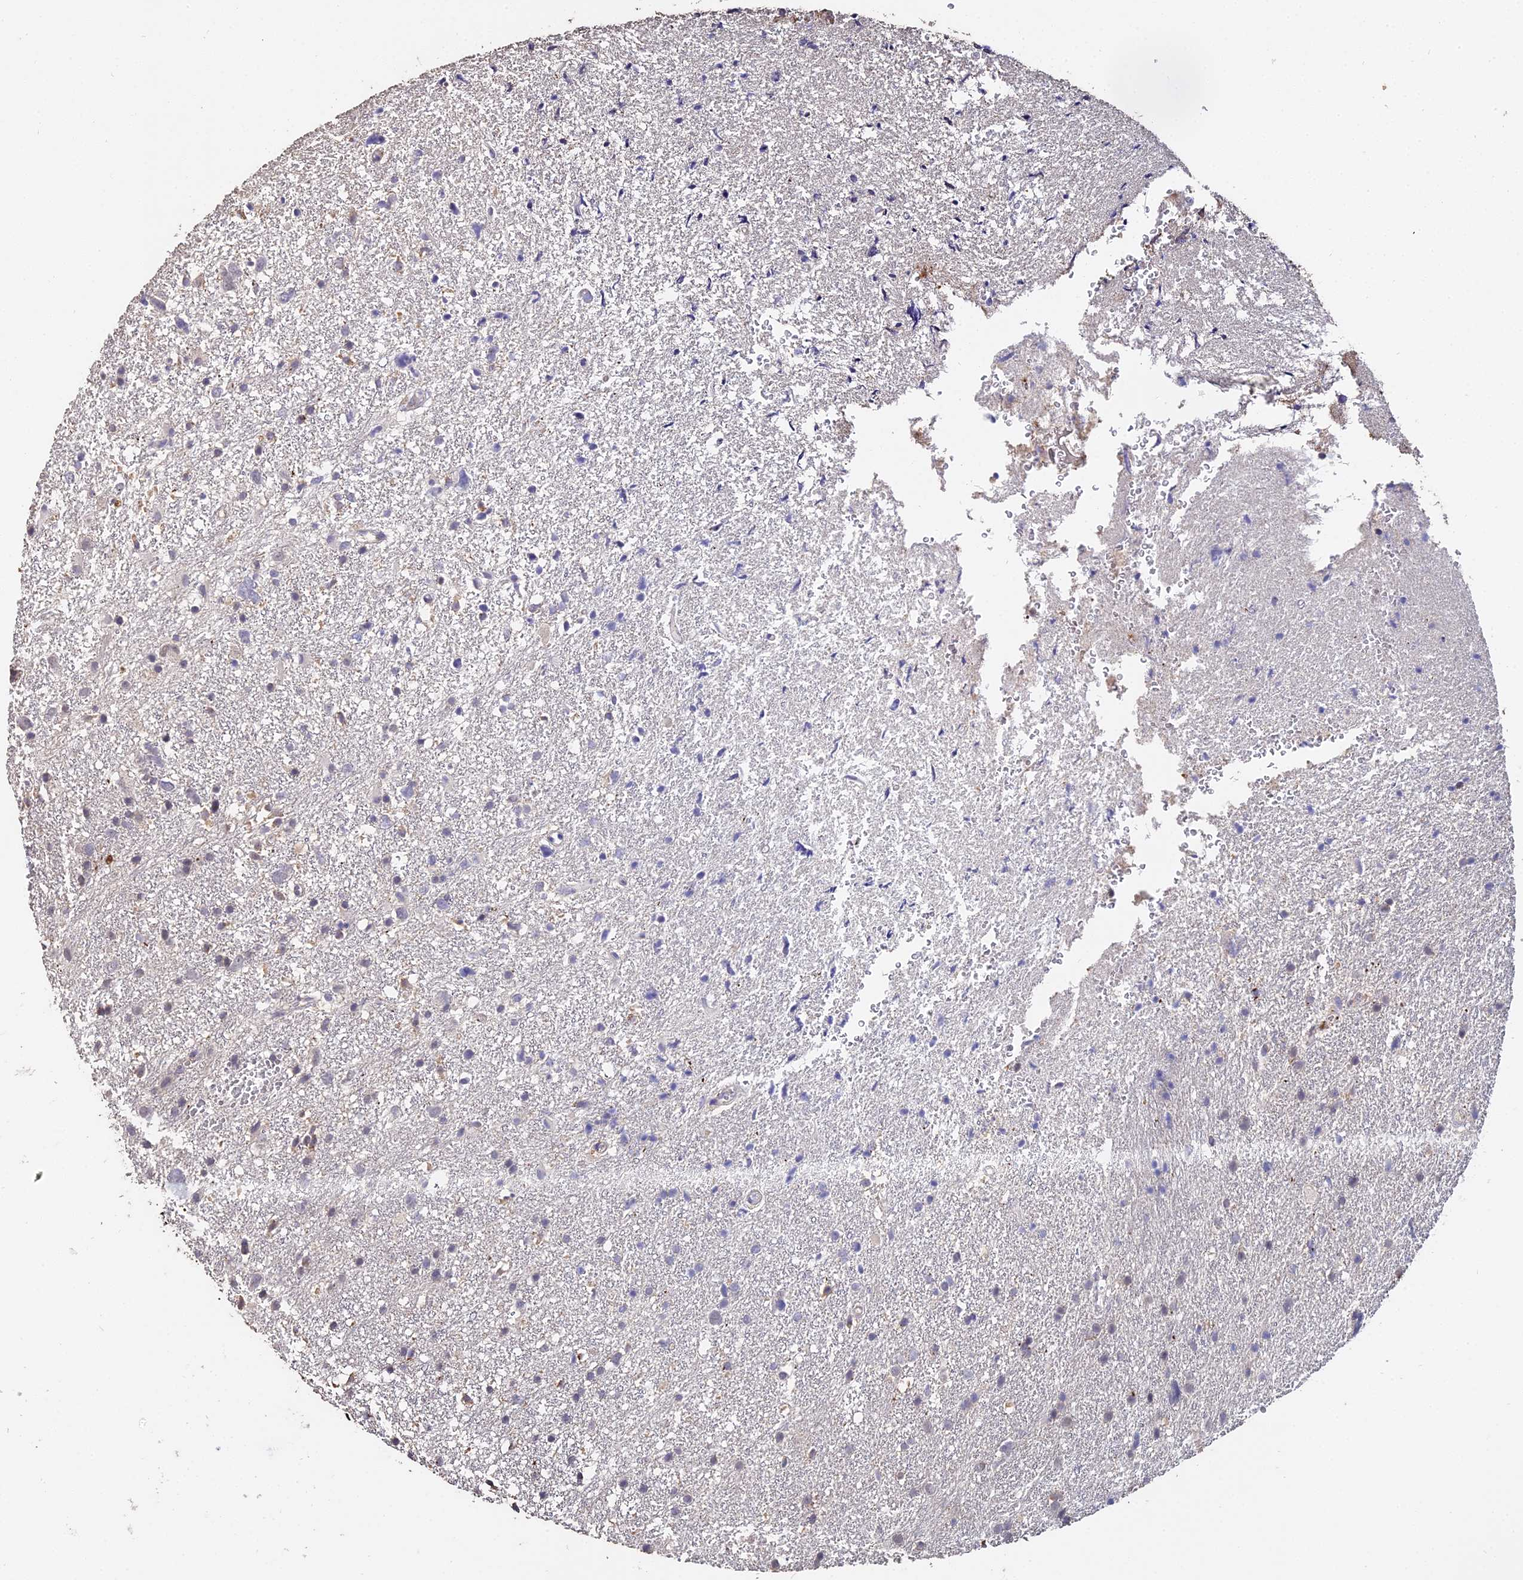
{"staining": {"intensity": "negative", "quantity": "none", "location": "none"}, "tissue": "glioma", "cell_type": "Tumor cells", "image_type": "cancer", "snomed": [{"axis": "morphology", "description": "Glioma, malignant, High grade"}, {"axis": "topography", "description": "Brain"}], "caption": "DAB immunohistochemical staining of malignant high-grade glioma demonstrates no significant positivity in tumor cells.", "gene": "LSM5", "patient": {"sex": "male", "age": 61}}